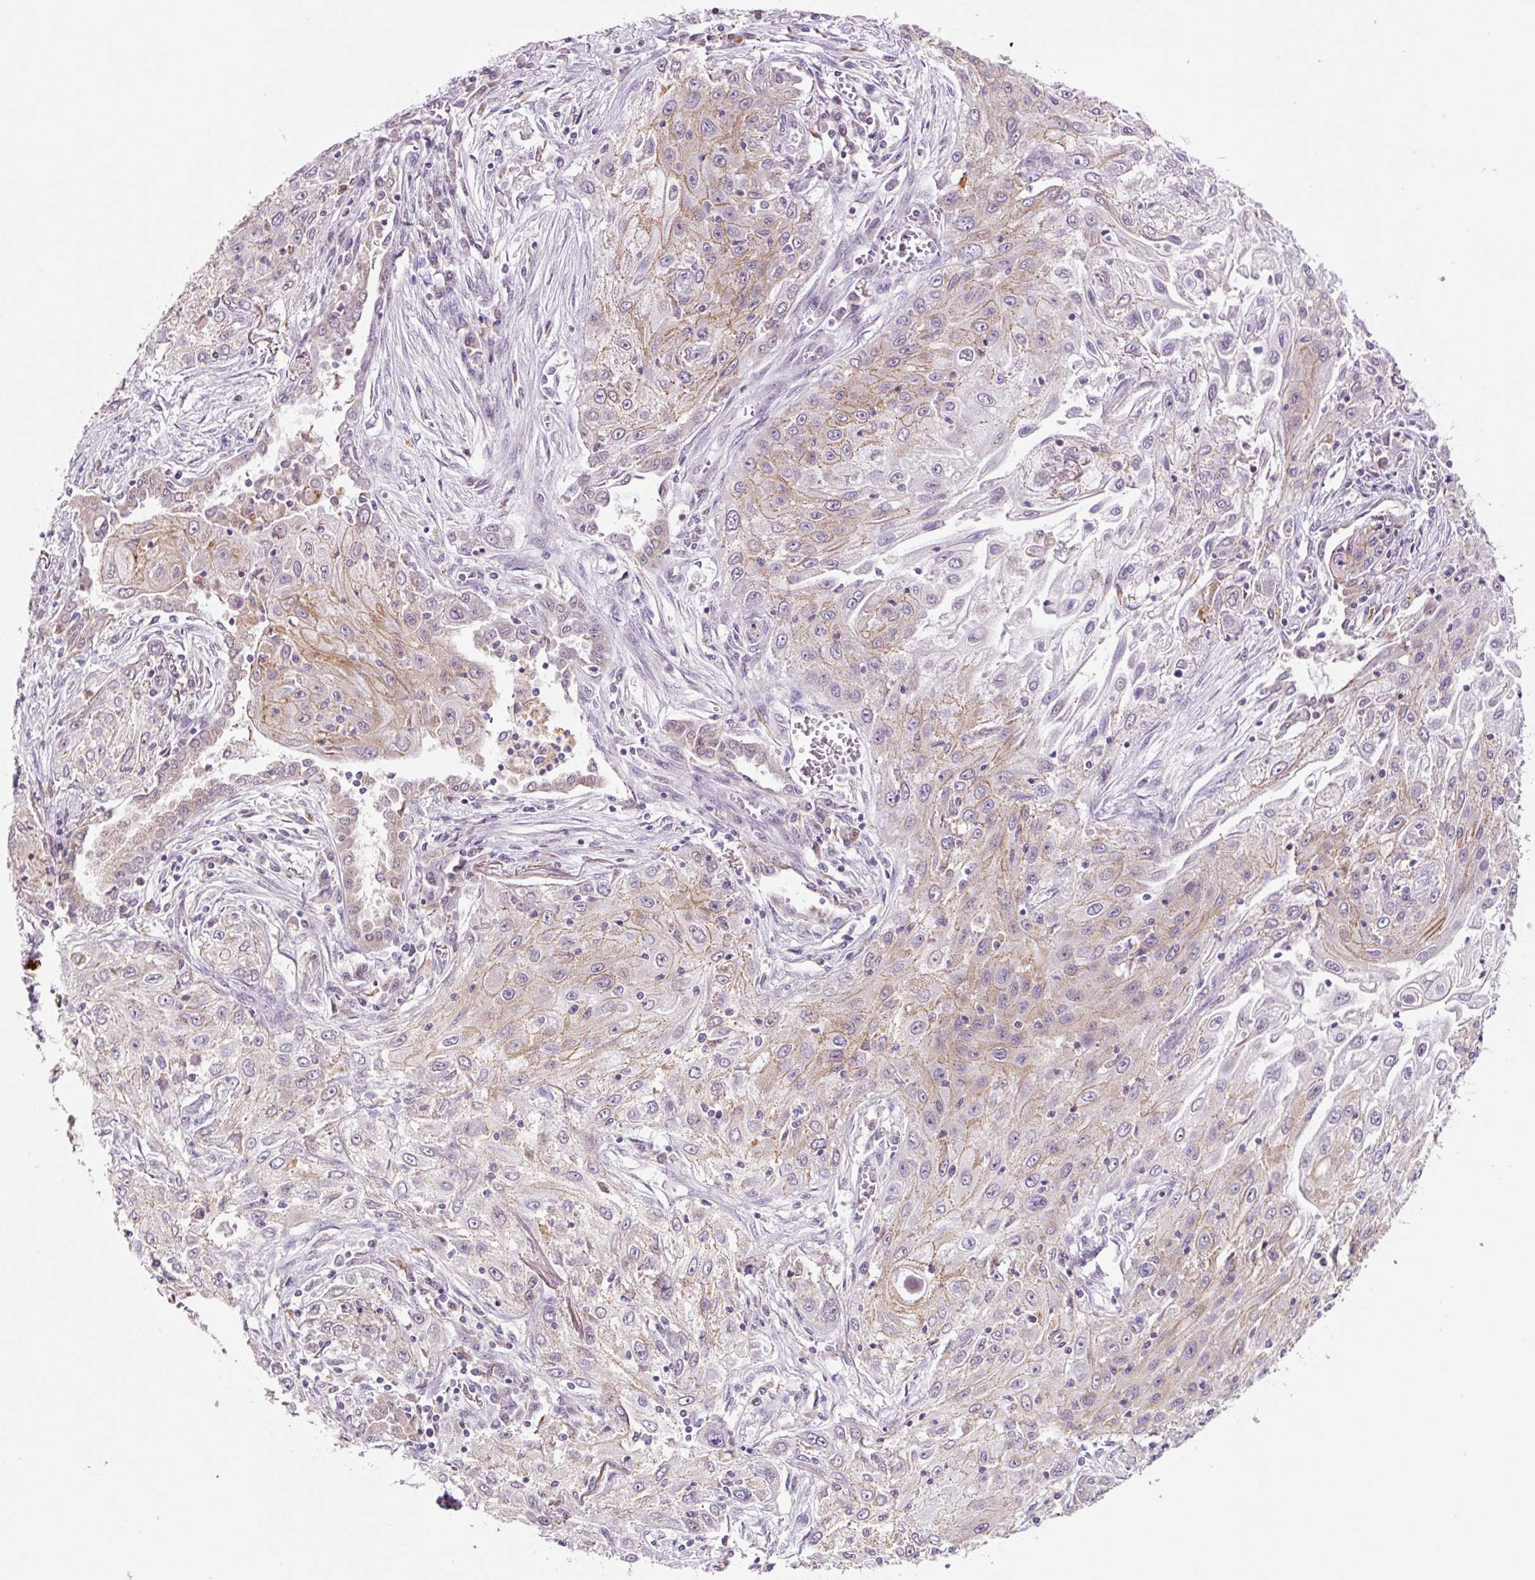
{"staining": {"intensity": "weak", "quantity": "<25%", "location": "cytoplasmic/membranous"}, "tissue": "lung cancer", "cell_type": "Tumor cells", "image_type": "cancer", "snomed": [{"axis": "morphology", "description": "Squamous cell carcinoma, NOS"}, {"axis": "topography", "description": "Lung"}], "caption": "This micrograph is of squamous cell carcinoma (lung) stained with immunohistochemistry (IHC) to label a protein in brown with the nuclei are counter-stained blue. There is no positivity in tumor cells.", "gene": "PCK2", "patient": {"sex": "female", "age": 69}}